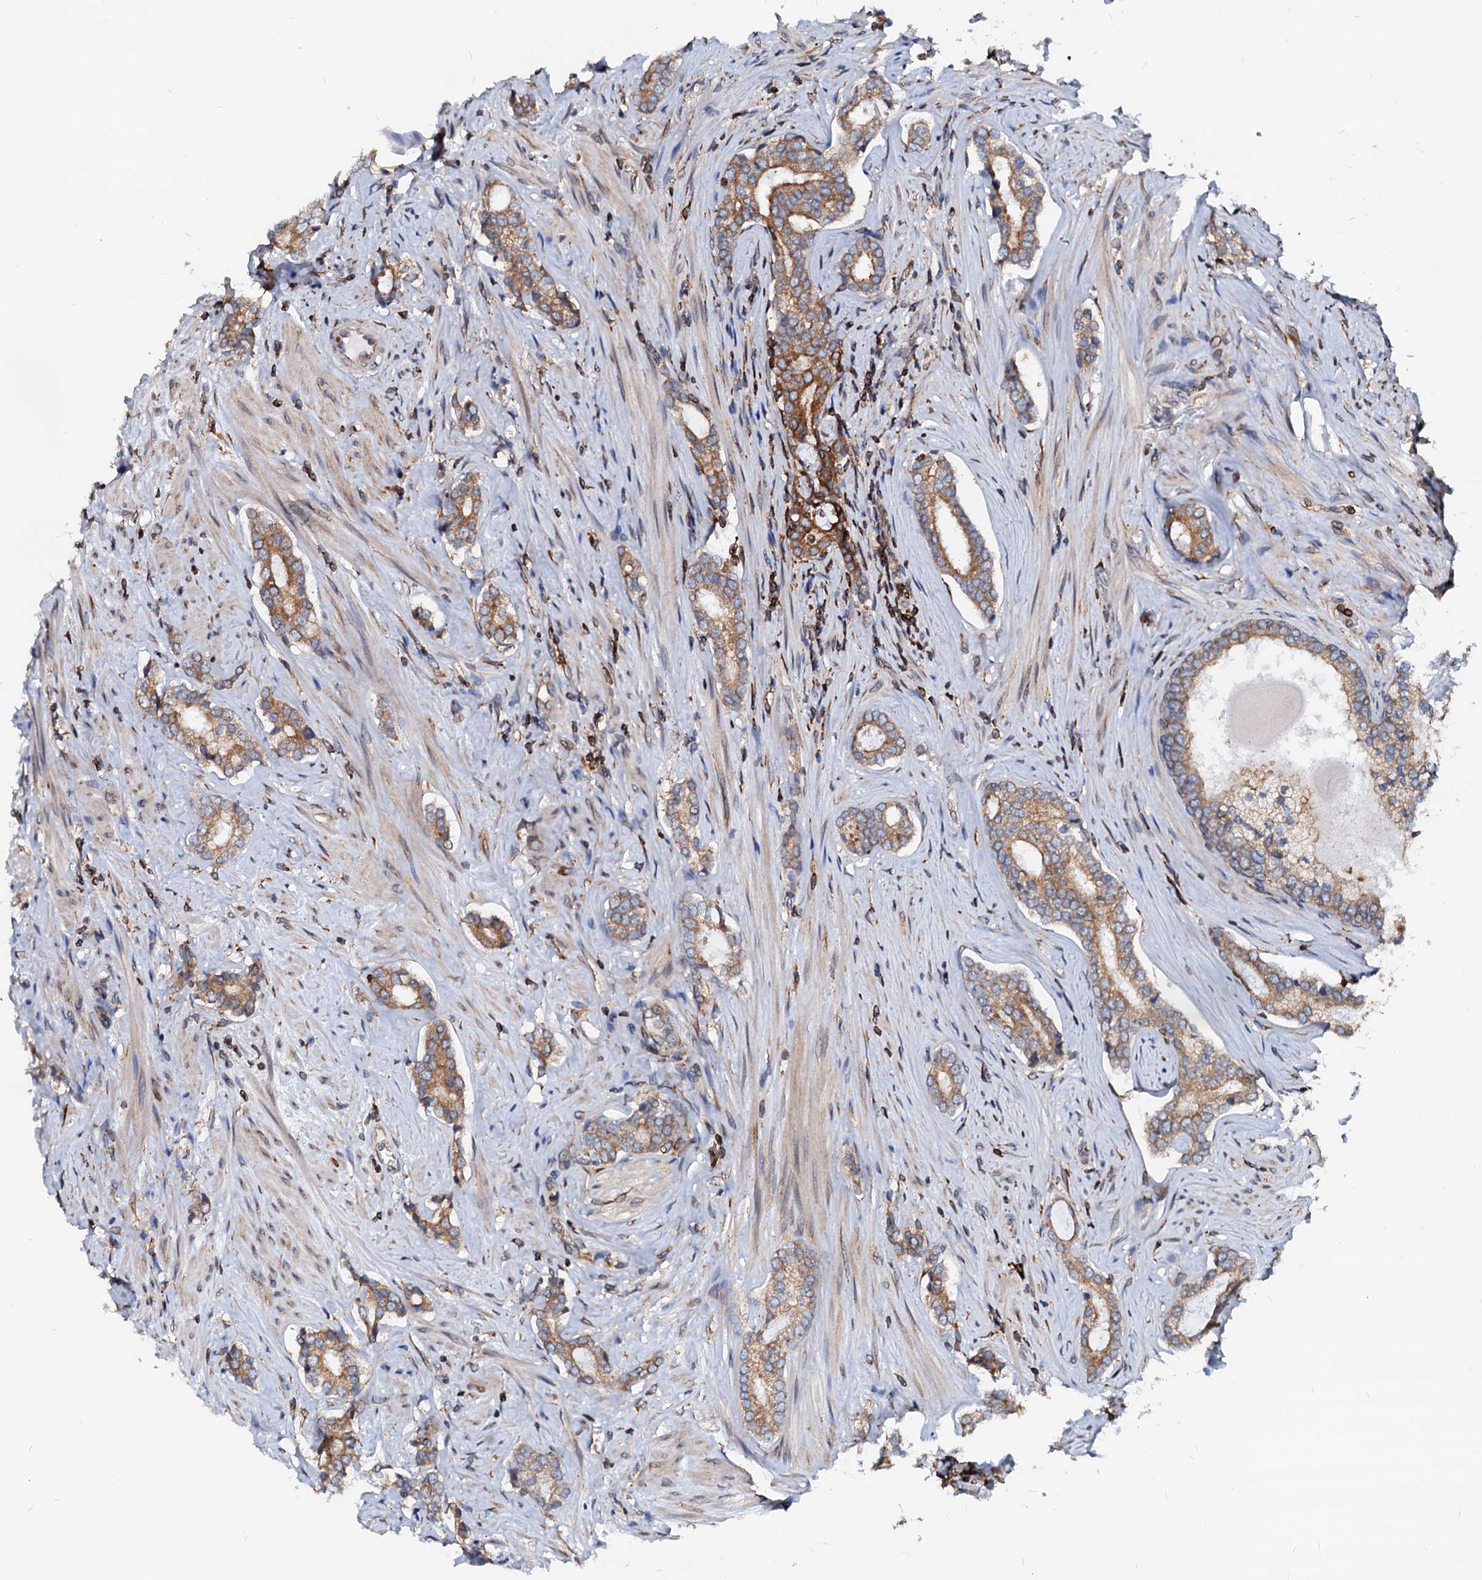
{"staining": {"intensity": "moderate", "quantity": ">75%", "location": "cytoplasmic/membranous"}, "tissue": "prostate cancer", "cell_type": "Tumor cells", "image_type": "cancer", "snomed": [{"axis": "morphology", "description": "Adenocarcinoma, High grade"}, {"axis": "topography", "description": "Prostate"}], "caption": "An image of prostate cancer stained for a protein demonstrates moderate cytoplasmic/membranous brown staining in tumor cells.", "gene": "DERL1", "patient": {"sex": "male", "age": 63}}